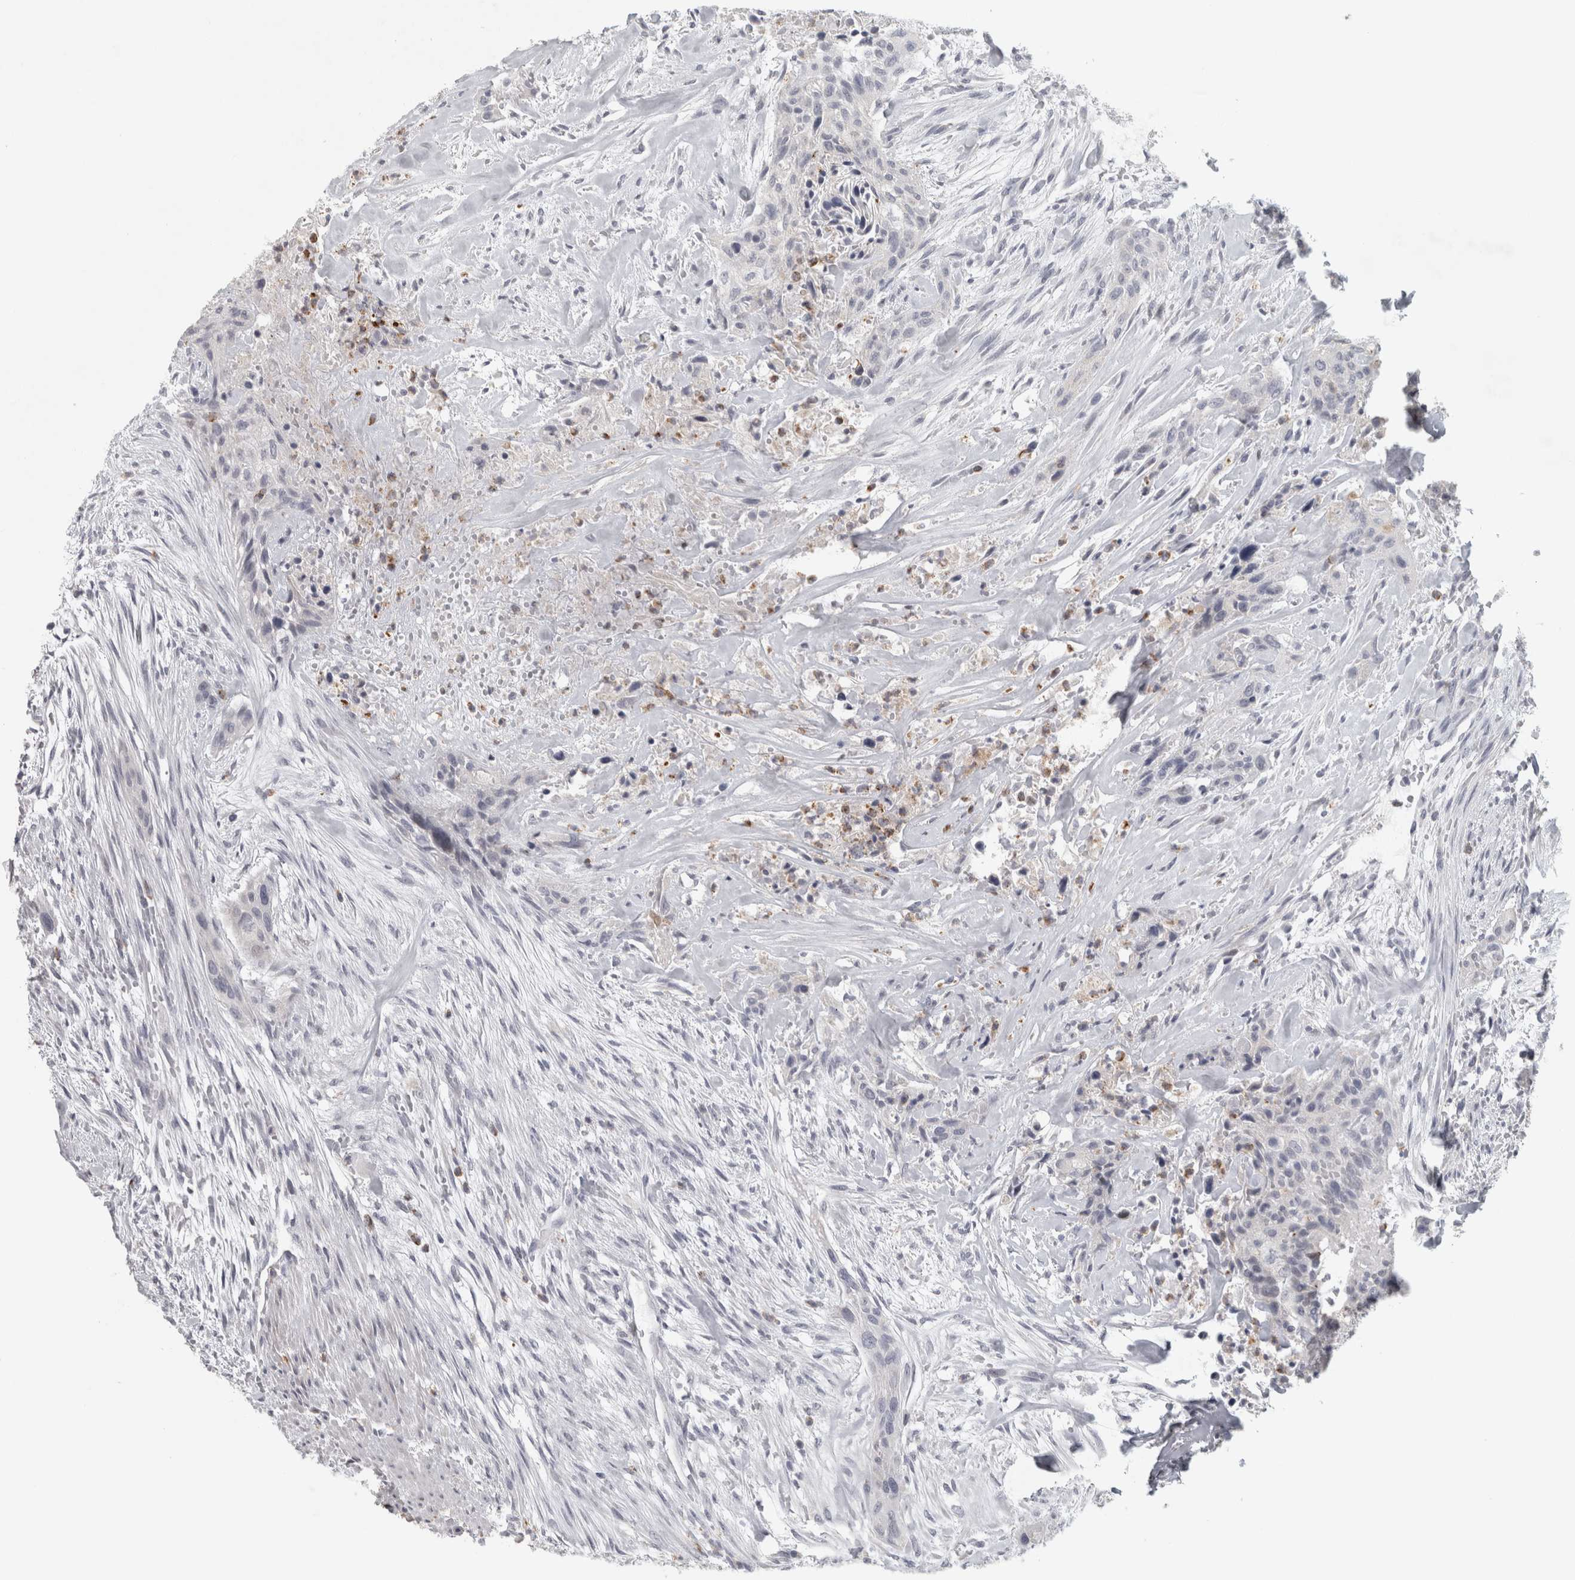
{"staining": {"intensity": "negative", "quantity": "none", "location": "none"}, "tissue": "urothelial cancer", "cell_type": "Tumor cells", "image_type": "cancer", "snomed": [{"axis": "morphology", "description": "Urothelial carcinoma, High grade"}, {"axis": "topography", "description": "Urinary bladder"}], "caption": "Urothelial carcinoma (high-grade) stained for a protein using immunohistochemistry (IHC) shows no expression tumor cells.", "gene": "PTPRN2", "patient": {"sex": "male", "age": 35}}